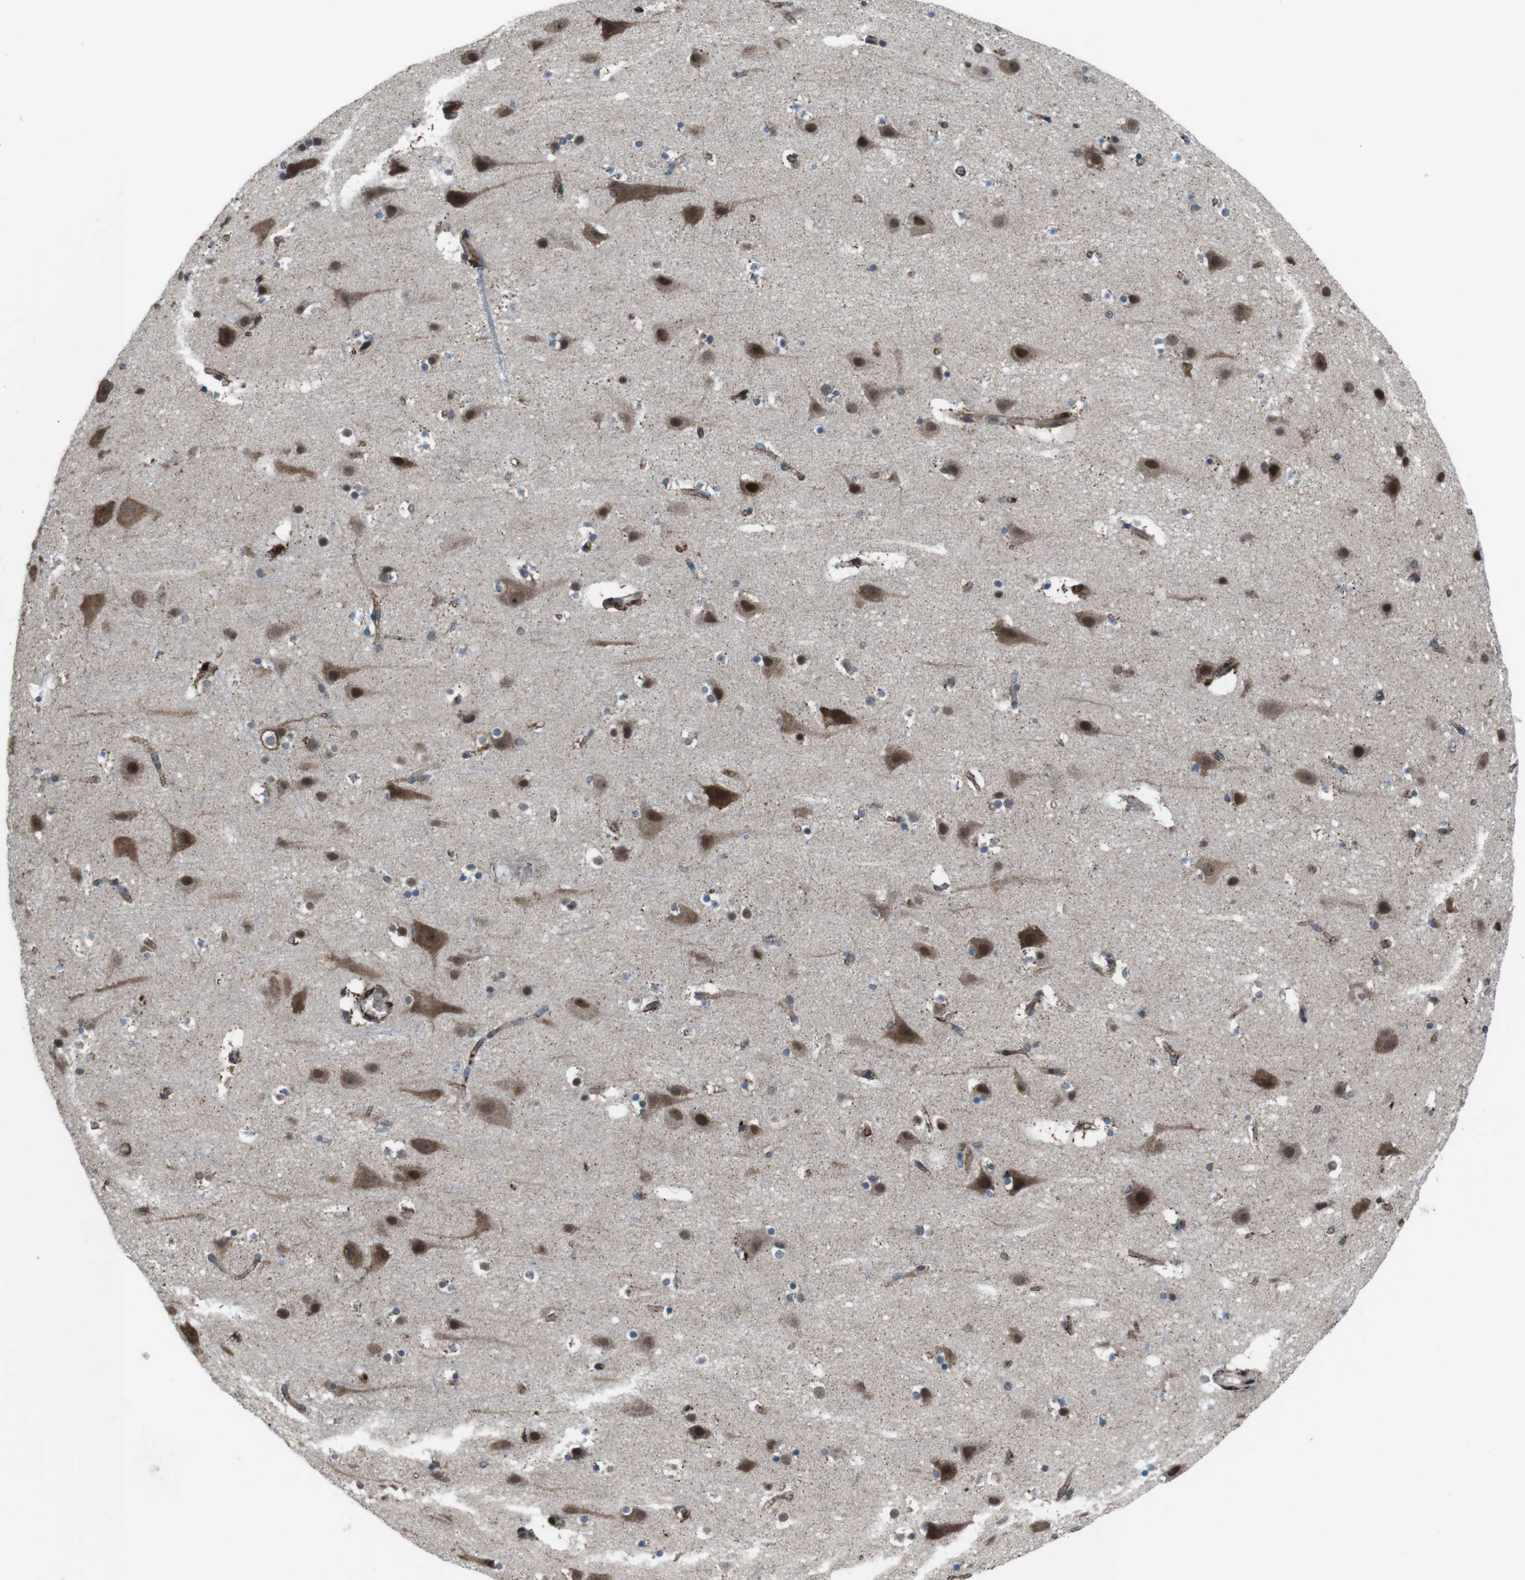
{"staining": {"intensity": "weak", "quantity": "25%-75%", "location": "cytoplasmic/membranous"}, "tissue": "cerebral cortex", "cell_type": "Endothelial cells", "image_type": "normal", "snomed": [{"axis": "morphology", "description": "Normal tissue, NOS"}, {"axis": "topography", "description": "Cerebral cortex"}], "caption": "Brown immunohistochemical staining in normal human cerebral cortex displays weak cytoplasmic/membranous positivity in about 25%-75% of endothelial cells. (brown staining indicates protein expression, while blue staining denotes nuclei).", "gene": "GDF10", "patient": {"sex": "male", "age": 45}}